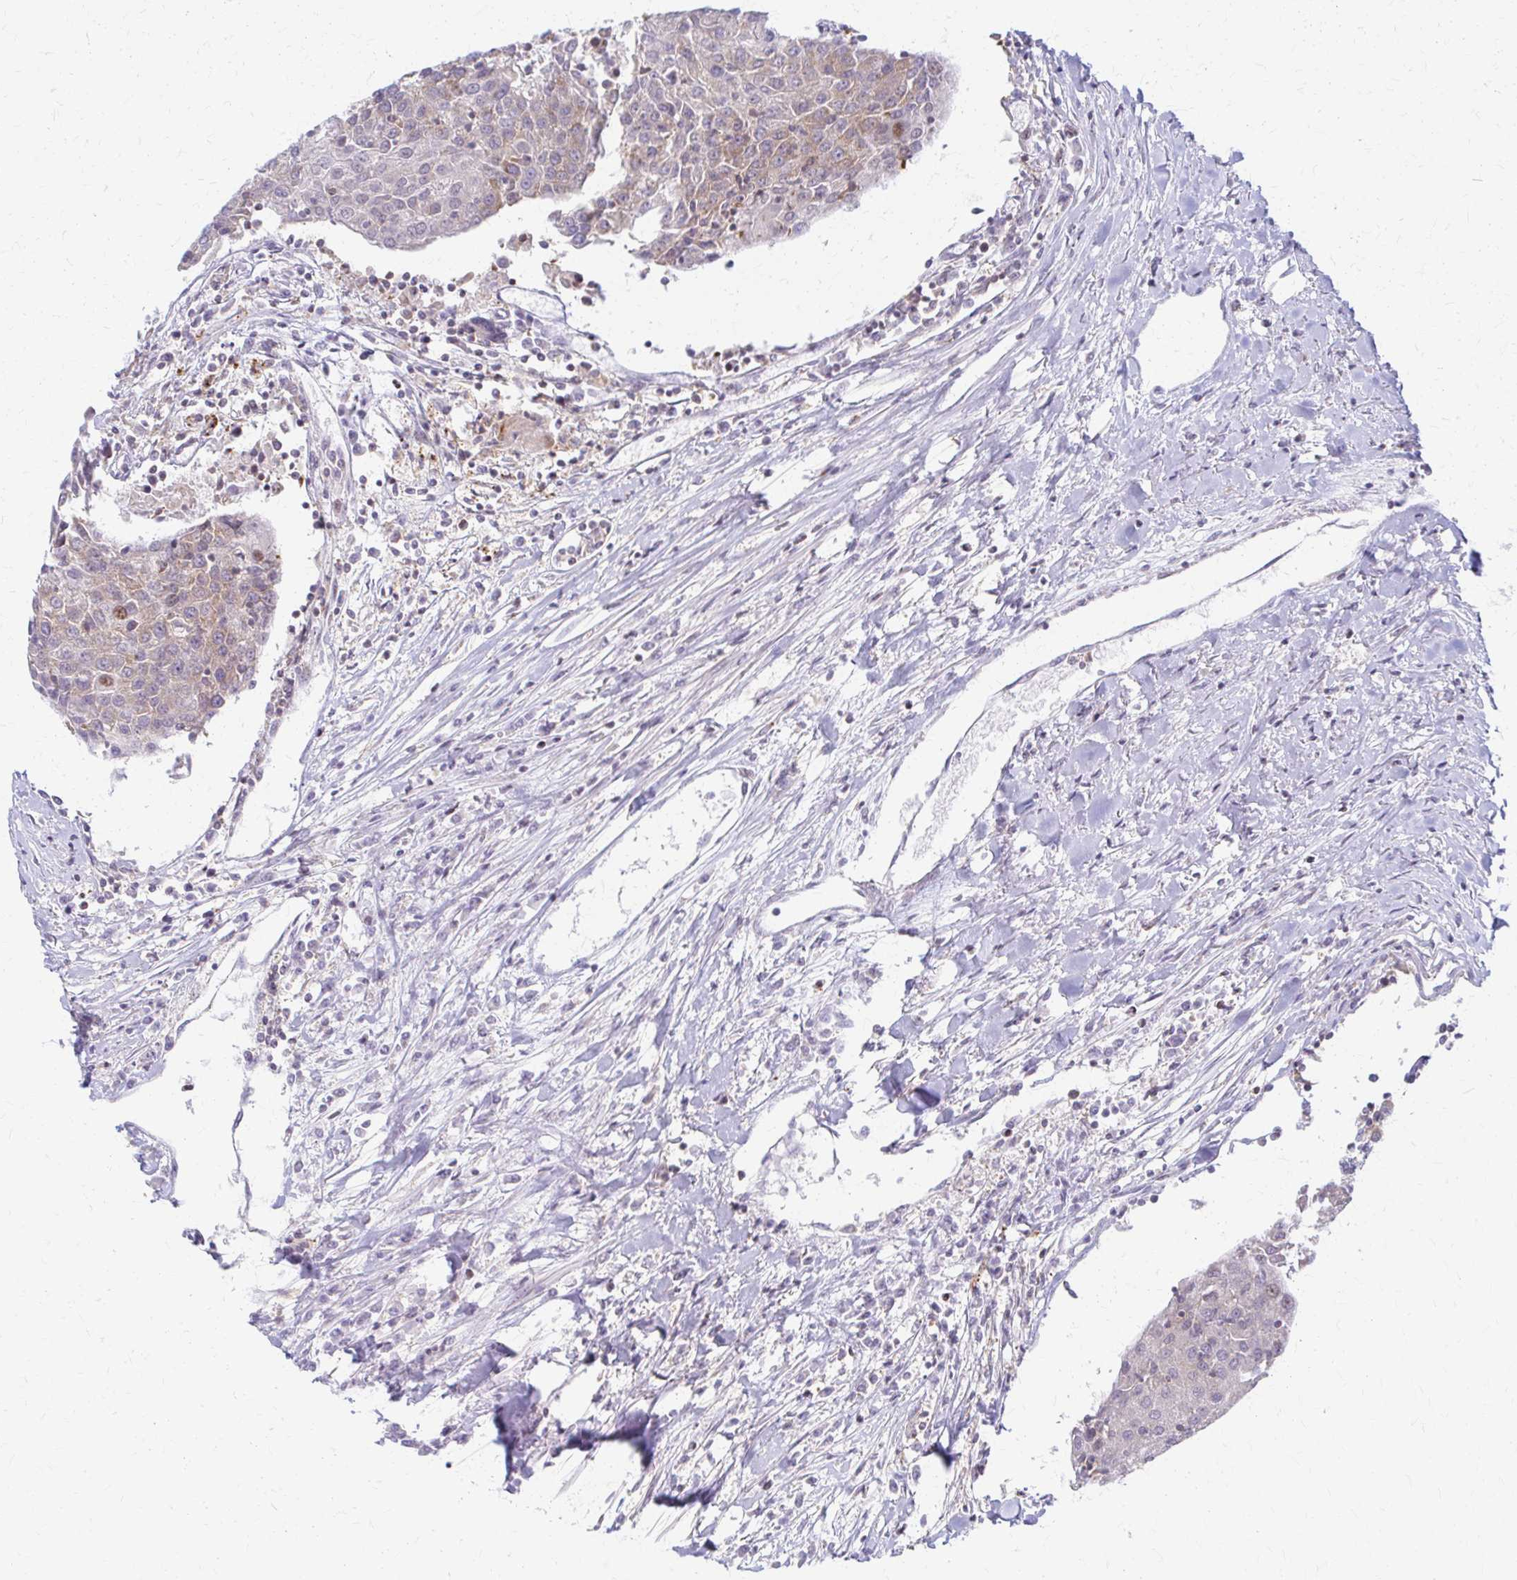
{"staining": {"intensity": "weak", "quantity": "<25%", "location": "cytoplasmic/membranous"}, "tissue": "urothelial cancer", "cell_type": "Tumor cells", "image_type": "cancer", "snomed": [{"axis": "morphology", "description": "Urothelial carcinoma, High grade"}, {"axis": "topography", "description": "Urinary bladder"}], "caption": "An immunohistochemistry (IHC) histopathology image of high-grade urothelial carcinoma is shown. There is no staining in tumor cells of high-grade urothelial carcinoma.", "gene": "ARHGAP35", "patient": {"sex": "female", "age": 85}}